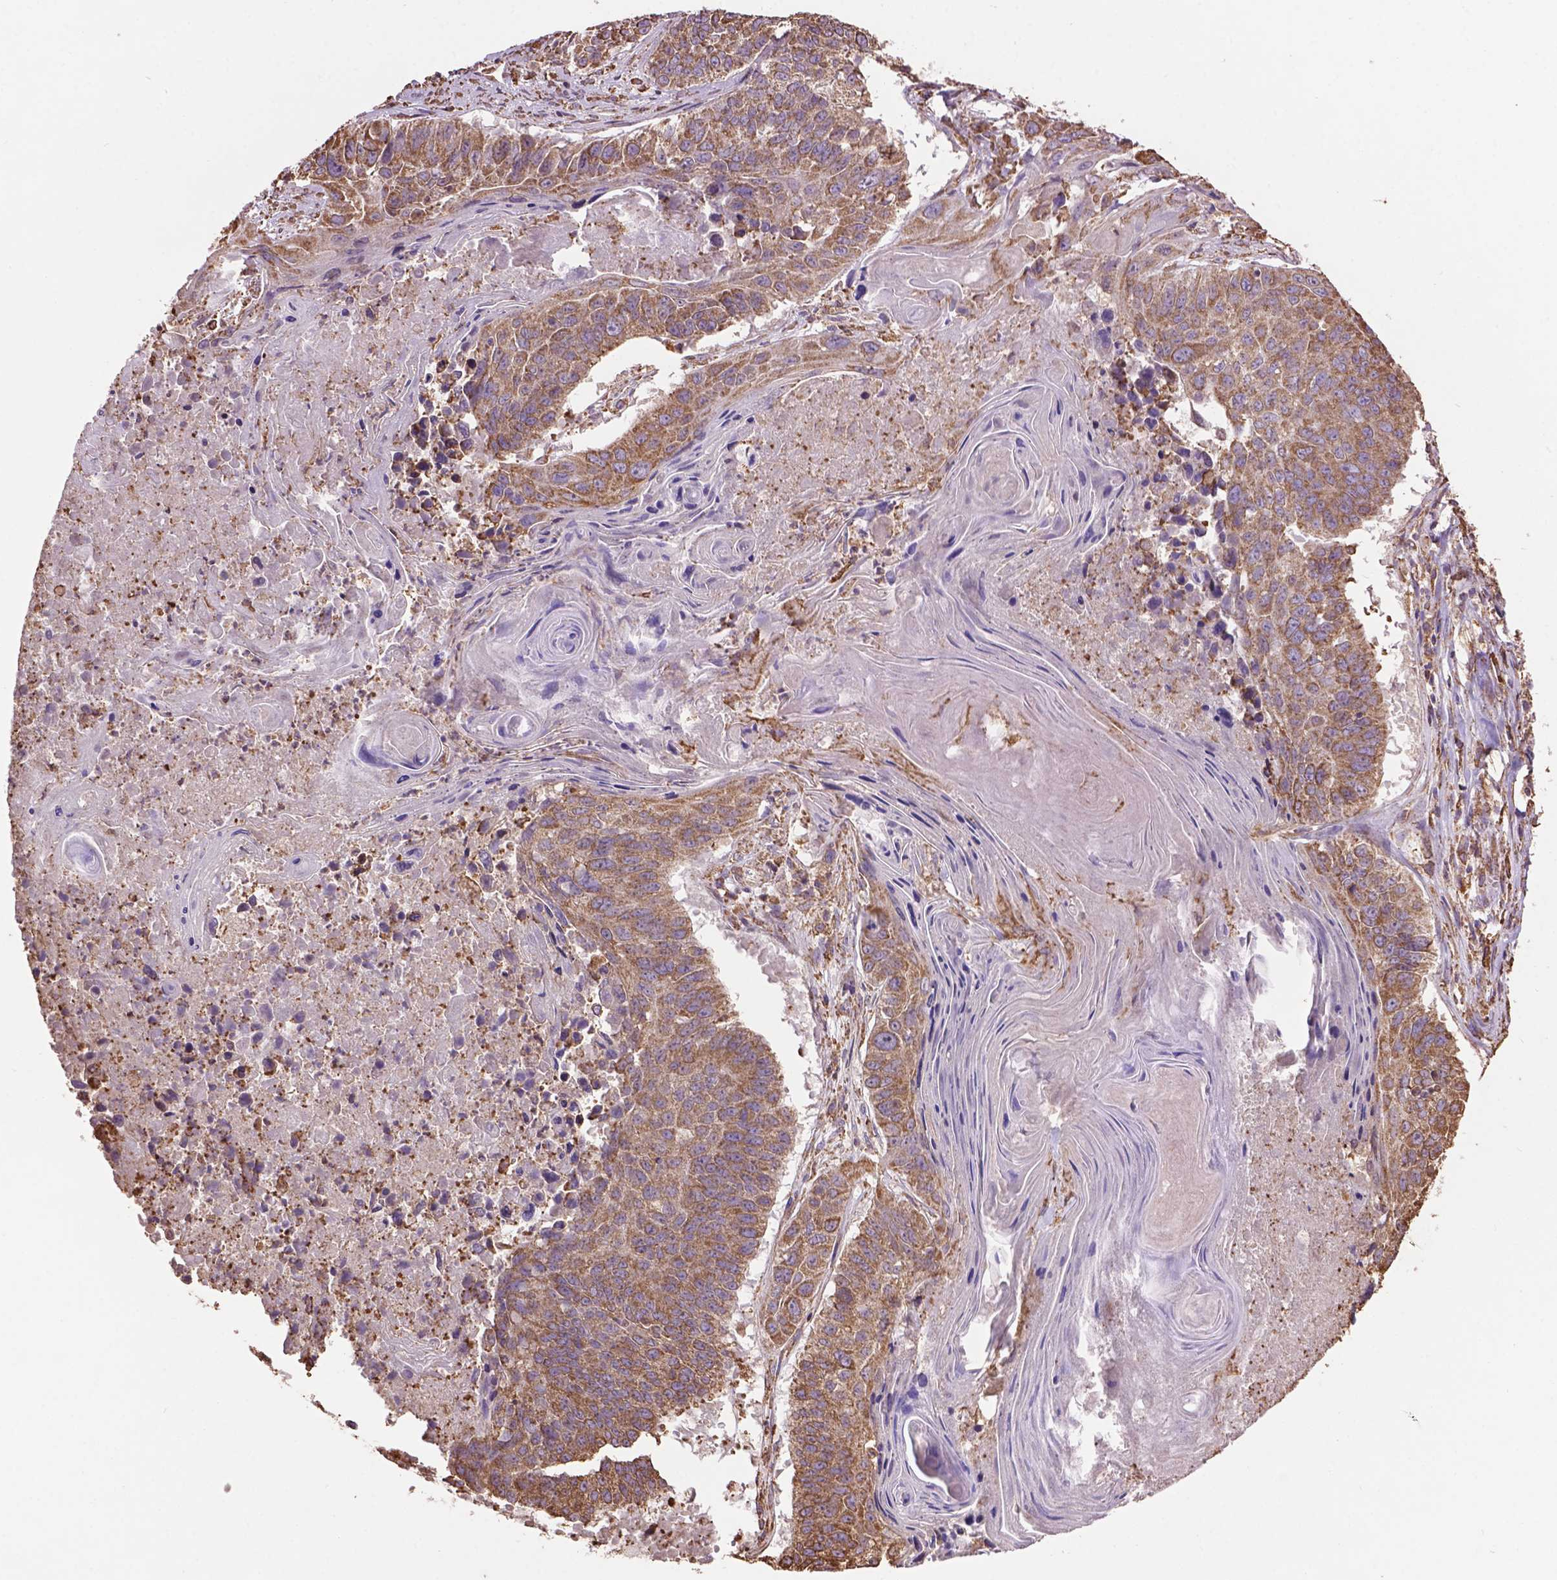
{"staining": {"intensity": "moderate", "quantity": ">75%", "location": "cytoplasmic/membranous"}, "tissue": "lung cancer", "cell_type": "Tumor cells", "image_type": "cancer", "snomed": [{"axis": "morphology", "description": "Squamous cell carcinoma, NOS"}, {"axis": "topography", "description": "Lung"}], "caption": "DAB immunohistochemical staining of lung cancer shows moderate cytoplasmic/membranous protein positivity in about >75% of tumor cells.", "gene": "PPP2R5E", "patient": {"sex": "male", "age": 73}}